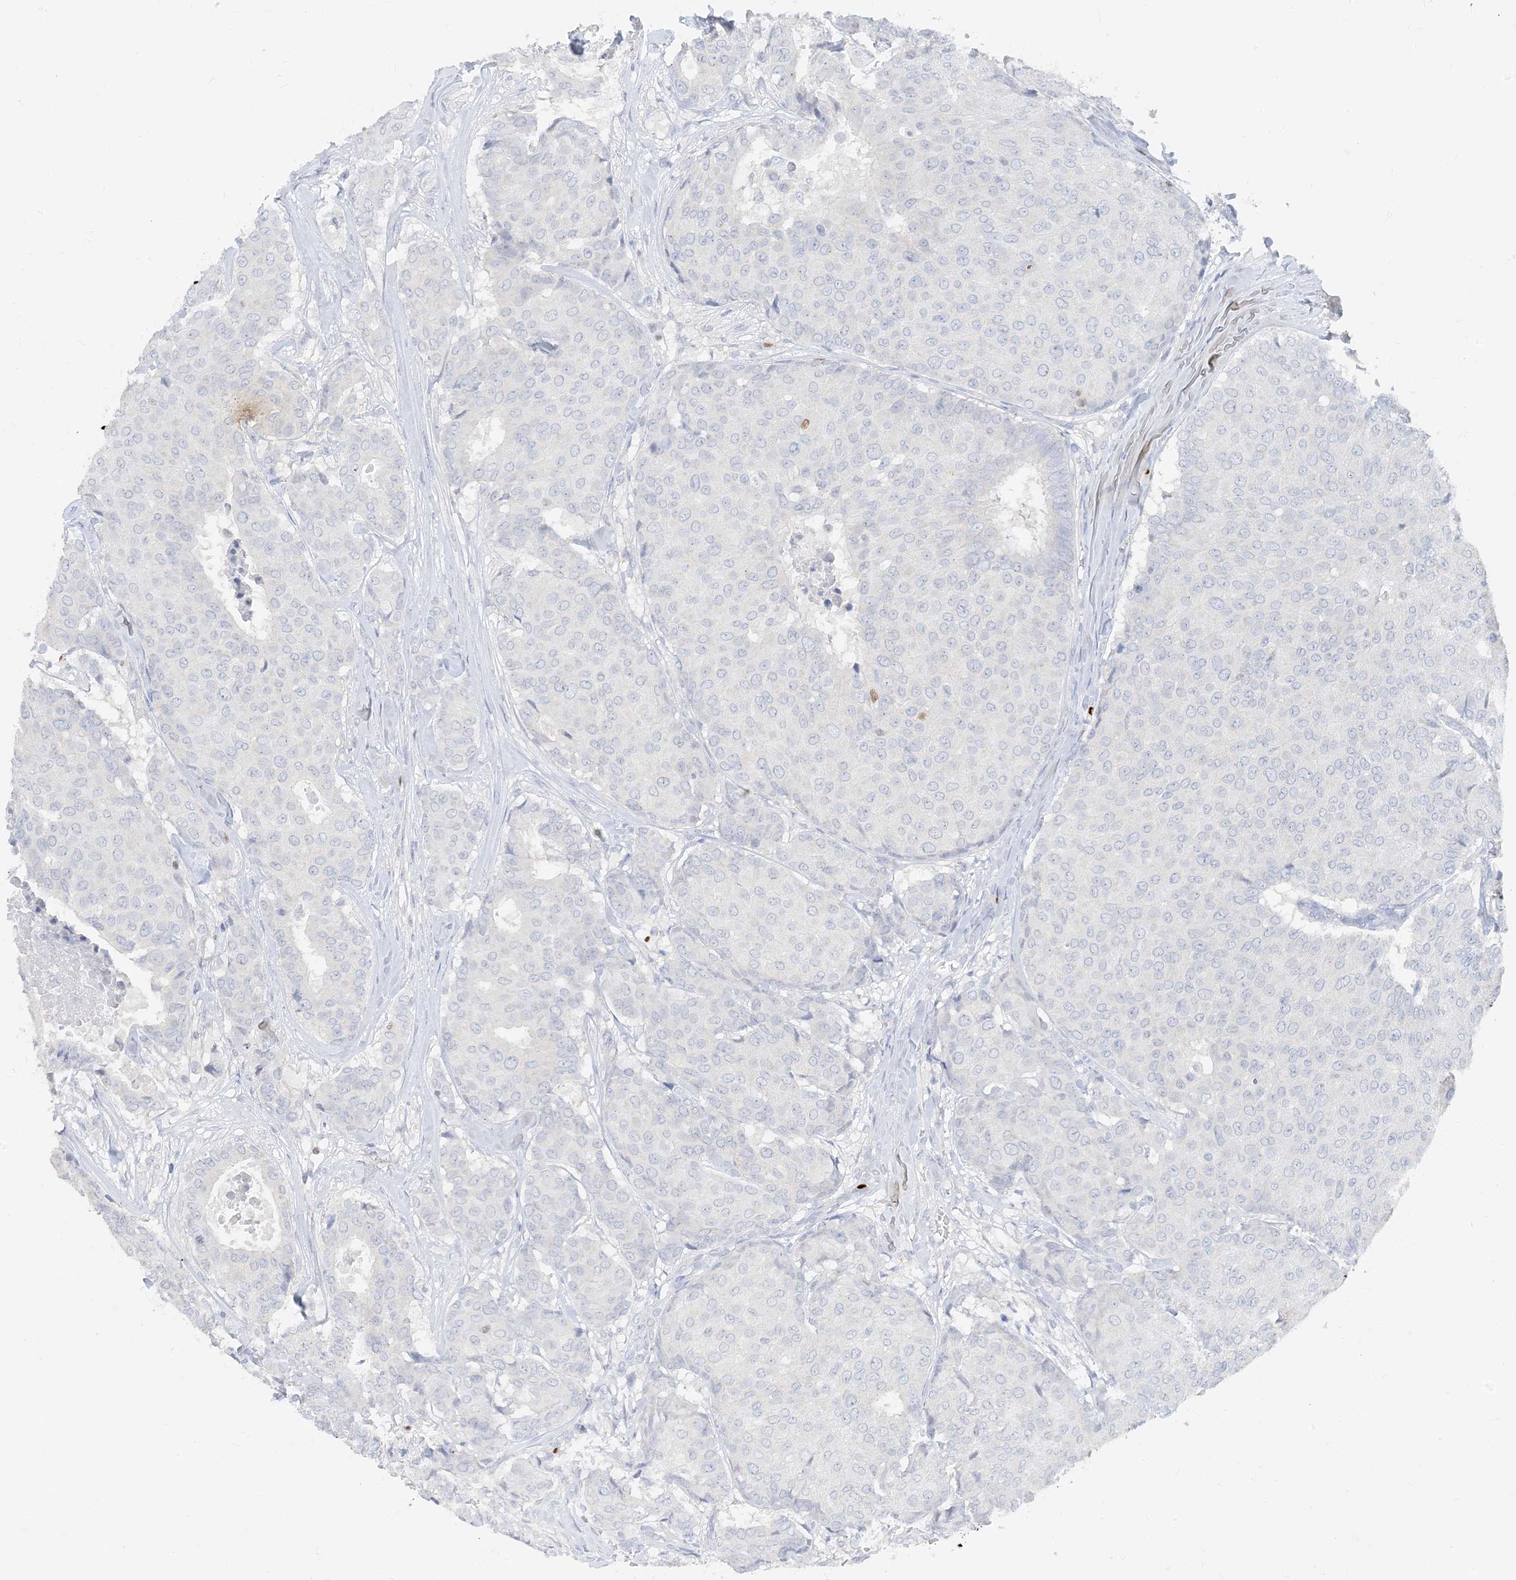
{"staining": {"intensity": "negative", "quantity": "none", "location": "none"}, "tissue": "breast cancer", "cell_type": "Tumor cells", "image_type": "cancer", "snomed": [{"axis": "morphology", "description": "Duct carcinoma"}, {"axis": "topography", "description": "Breast"}], "caption": "This is an immunohistochemistry (IHC) micrograph of human breast cancer. There is no expression in tumor cells.", "gene": "TBX21", "patient": {"sex": "female", "age": 75}}